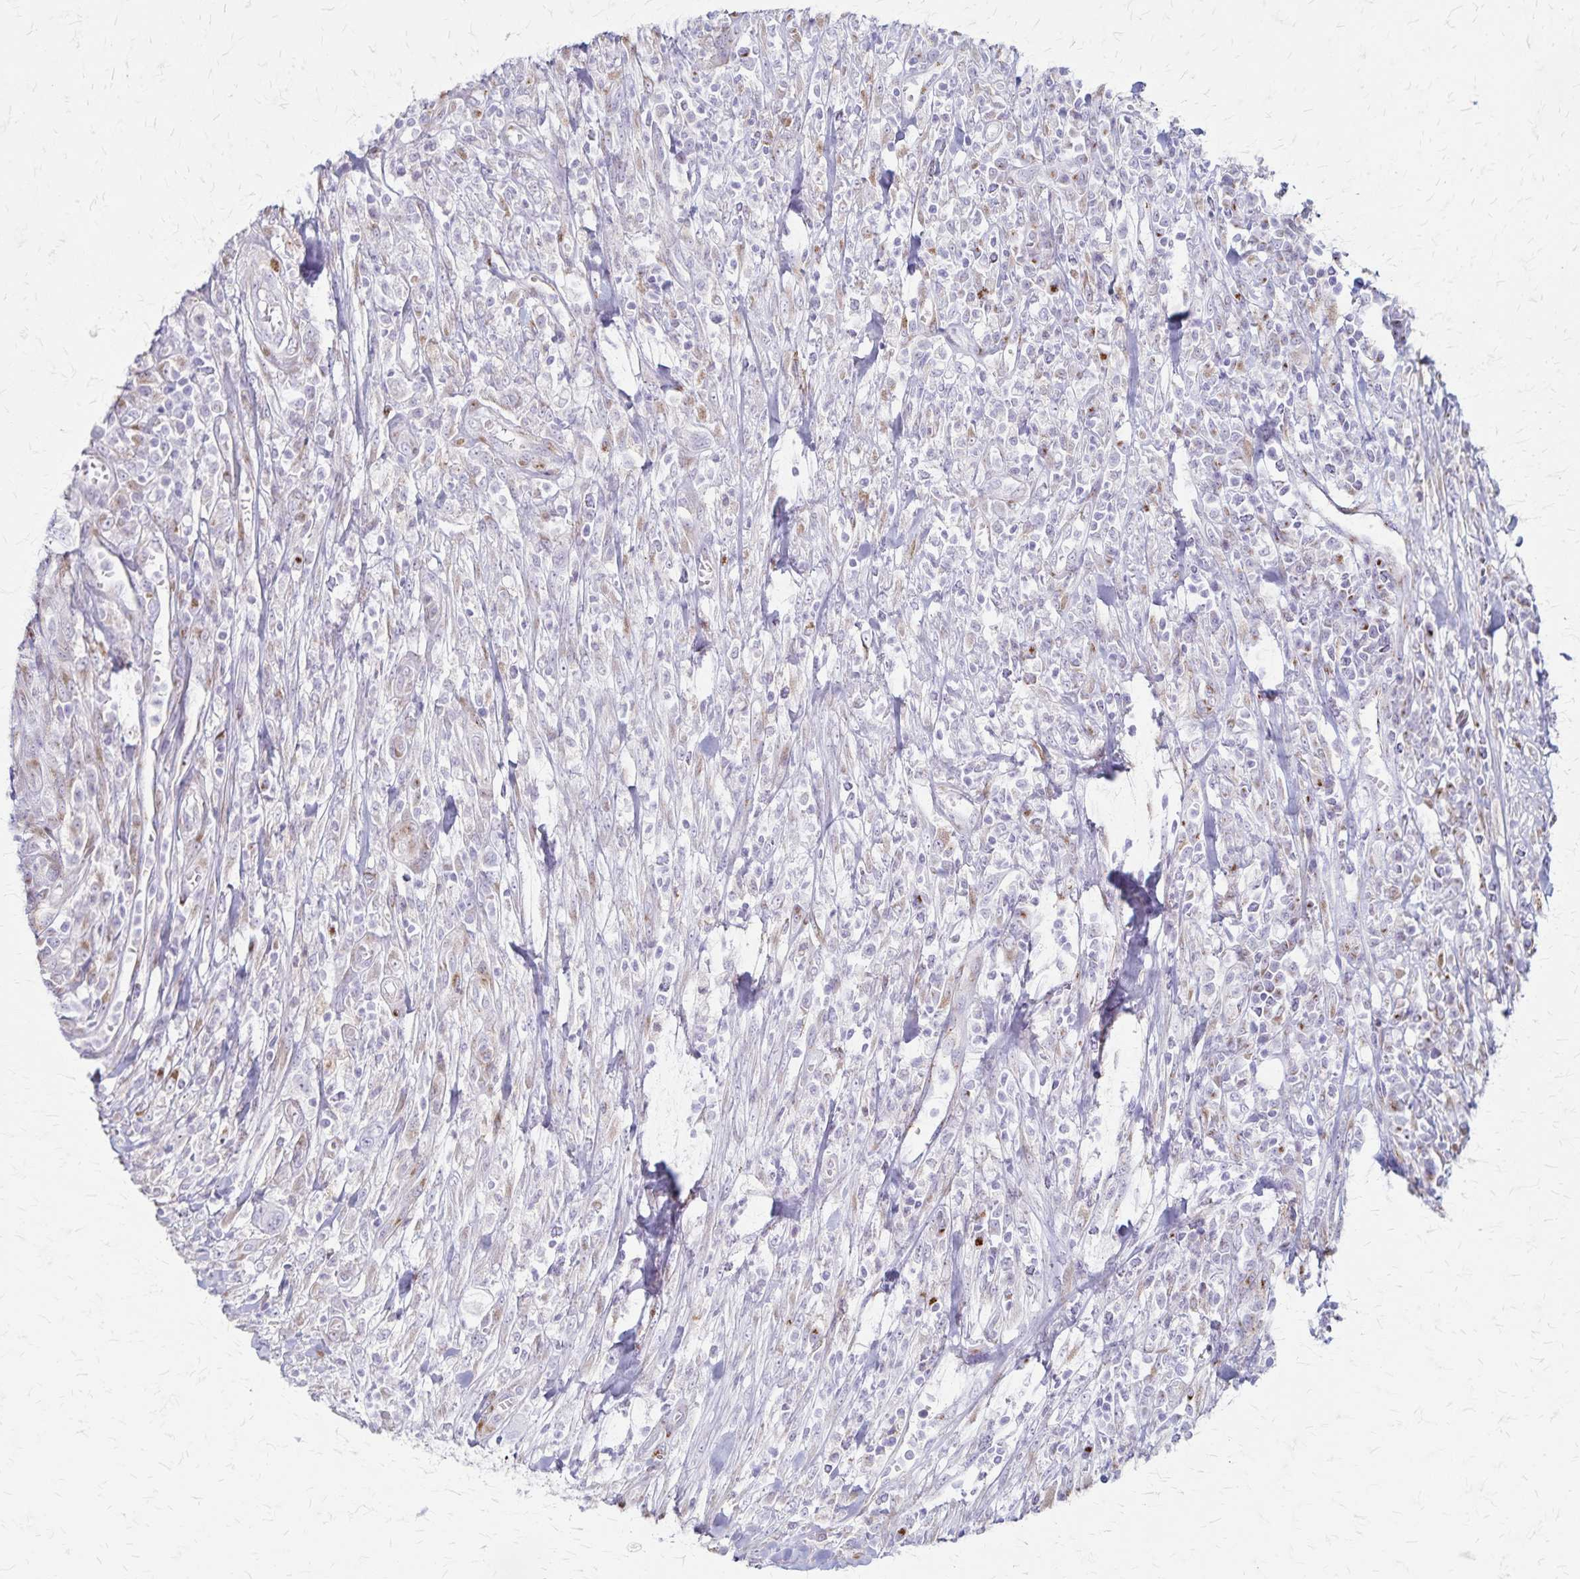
{"staining": {"intensity": "negative", "quantity": "none", "location": "none"}, "tissue": "colorectal cancer", "cell_type": "Tumor cells", "image_type": "cancer", "snomed": [{"axis": "morphology", "description": "Adenocarcinoma, NOS"}, {"axis": "topography", "description": "Colon"}], "caption": "Tumor cells show no significant positivity in colorectal cancer.", "gene": "MCFD2", "patient": {"sex": "male", "age": 65}}